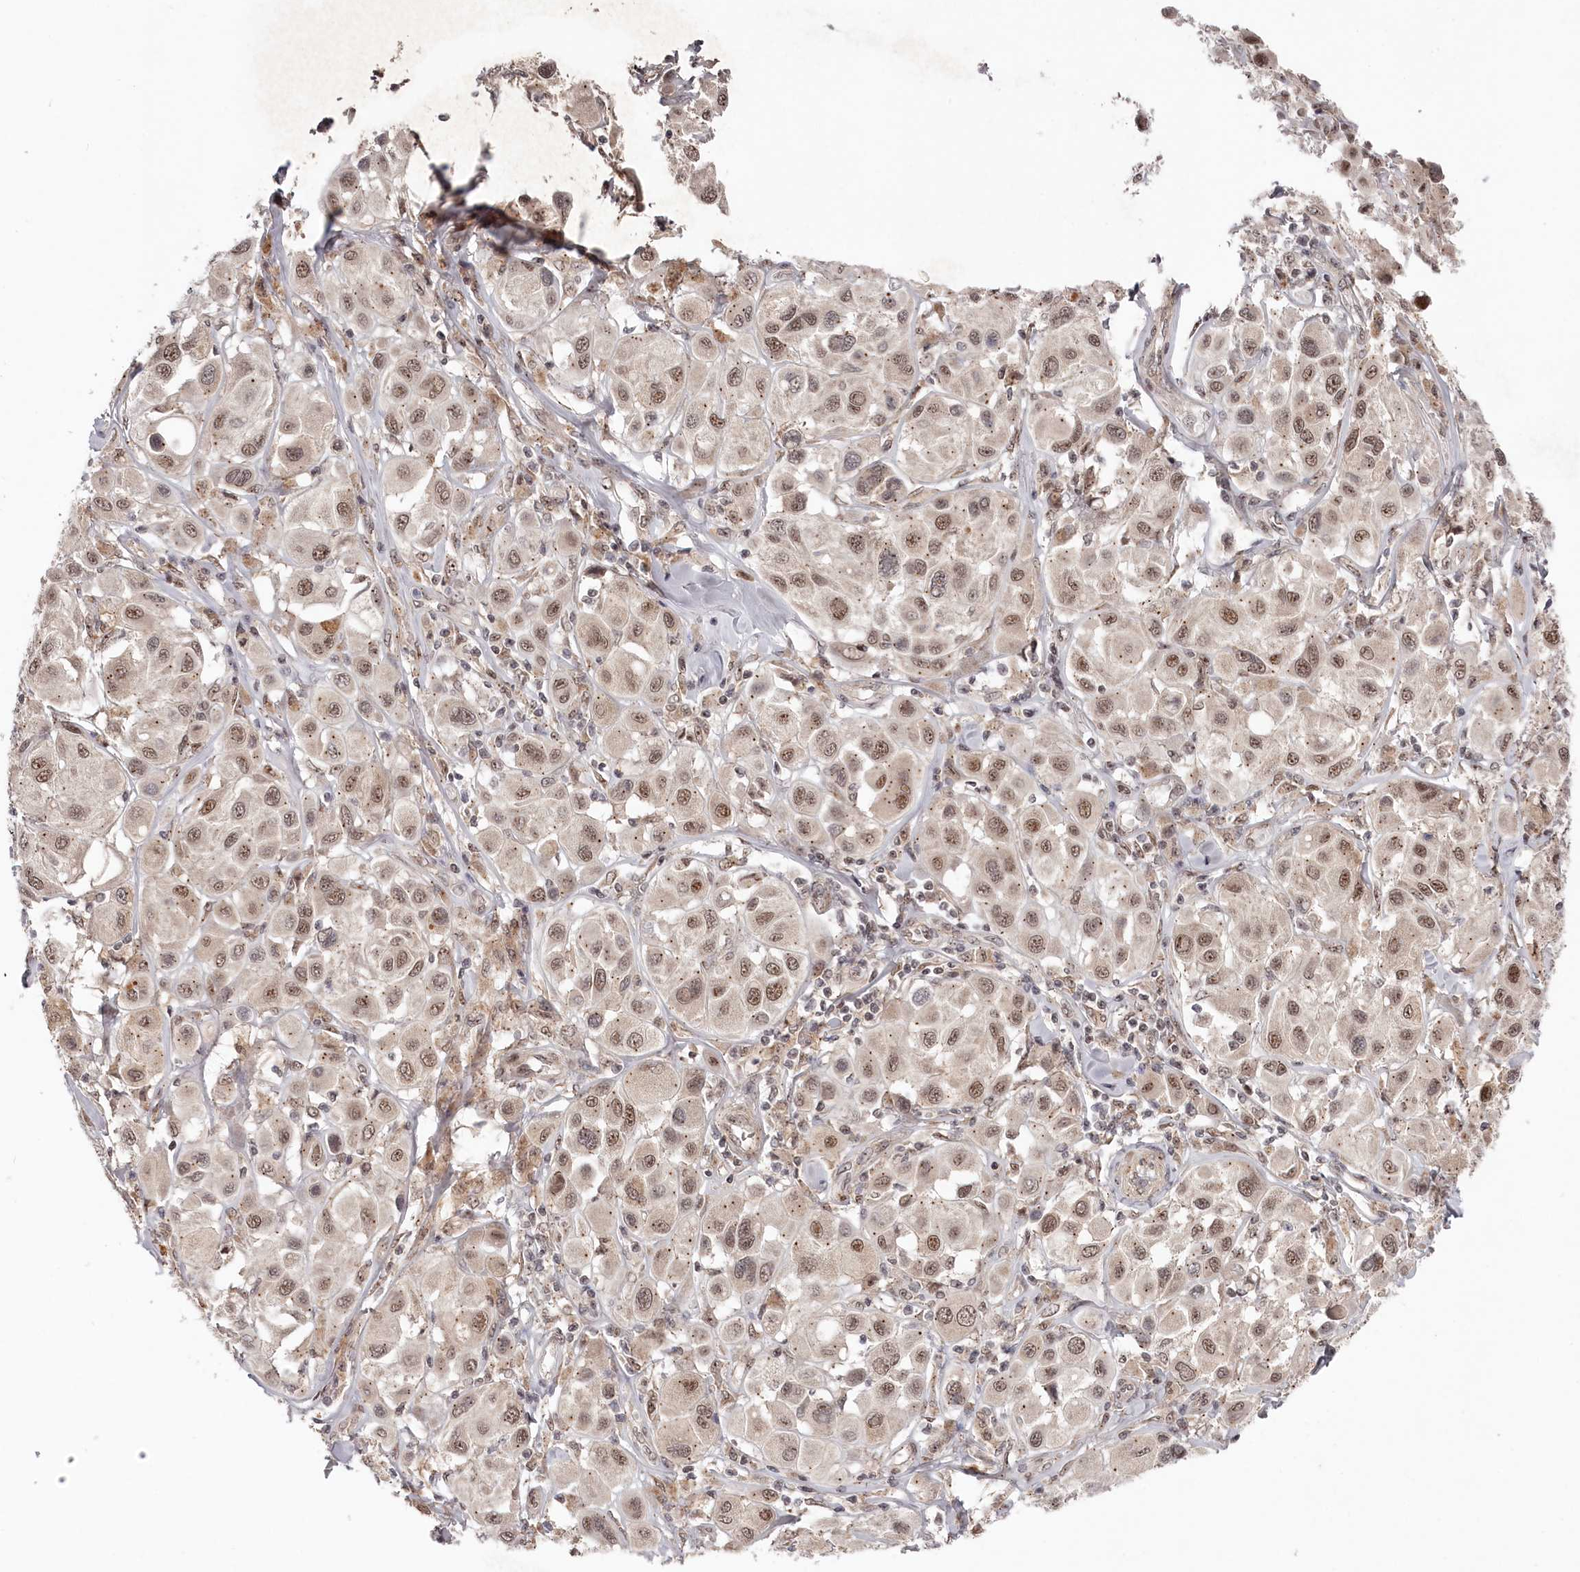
{"staining": {"intensity": "moderate", "quantity": ">75%", "location": "nuclear"}, "tissue": "melanoma", "cell_type": "Tumor cells", "image_type": "cancer", "snomed": [{"axis": "morphology", "description": "Malignant melanoma, Metastatic site"}, {"axis": "topography", "description": "Skin"}], "caption": "Immunohistochemistry (IHC) of human melanoma reveals medium levels of moderate nuclear staining in approximately >75% of tumor cells. The staining is performed using DAB brown chromogen to label protein expression. The nuclei are counter-stained blue using hematoxylin.", "gene": "EXOSC1", "patient": {"sex": "male", "age": 41}}